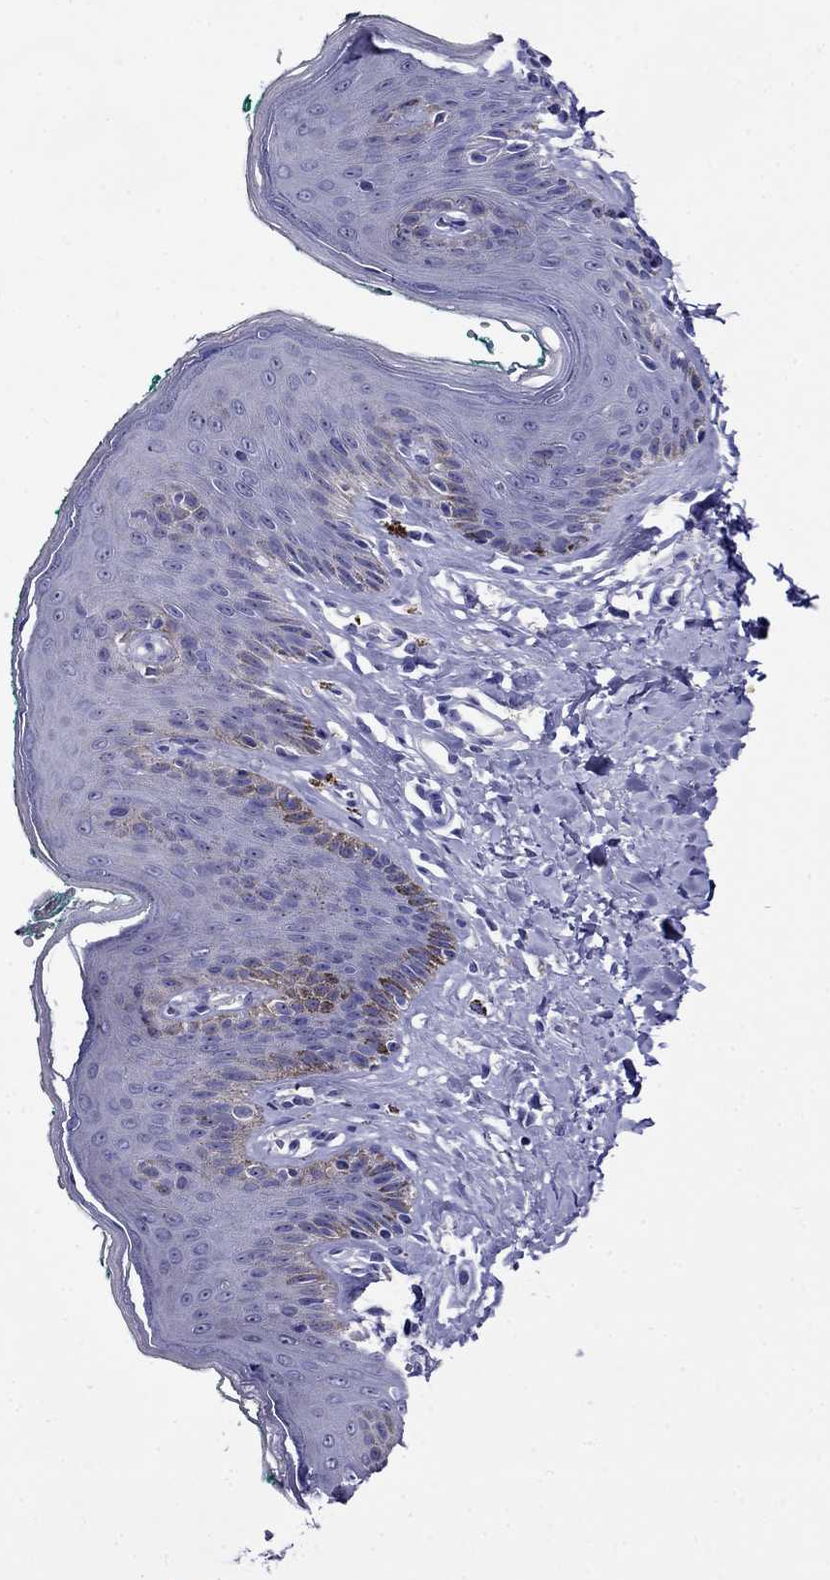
{"staining": {"intensity": "negative", "quantity": "none", "location": "none"}, "tissue": "skin", "cell_type": "Epidermal cells", "image_type": "normal", "snomed": [{"axis": "morphology", "description": "Normal tissue, NOS"}, {"axis": "topography", "description": "Vulva"}], "caption": "Protein analysis of normal skin displays no significant expression in epidermal cells. (IHC, brightfield microscopy, high magnification).", "gene": "SCG2", "patient": {"sex": "female", "age": 66}}